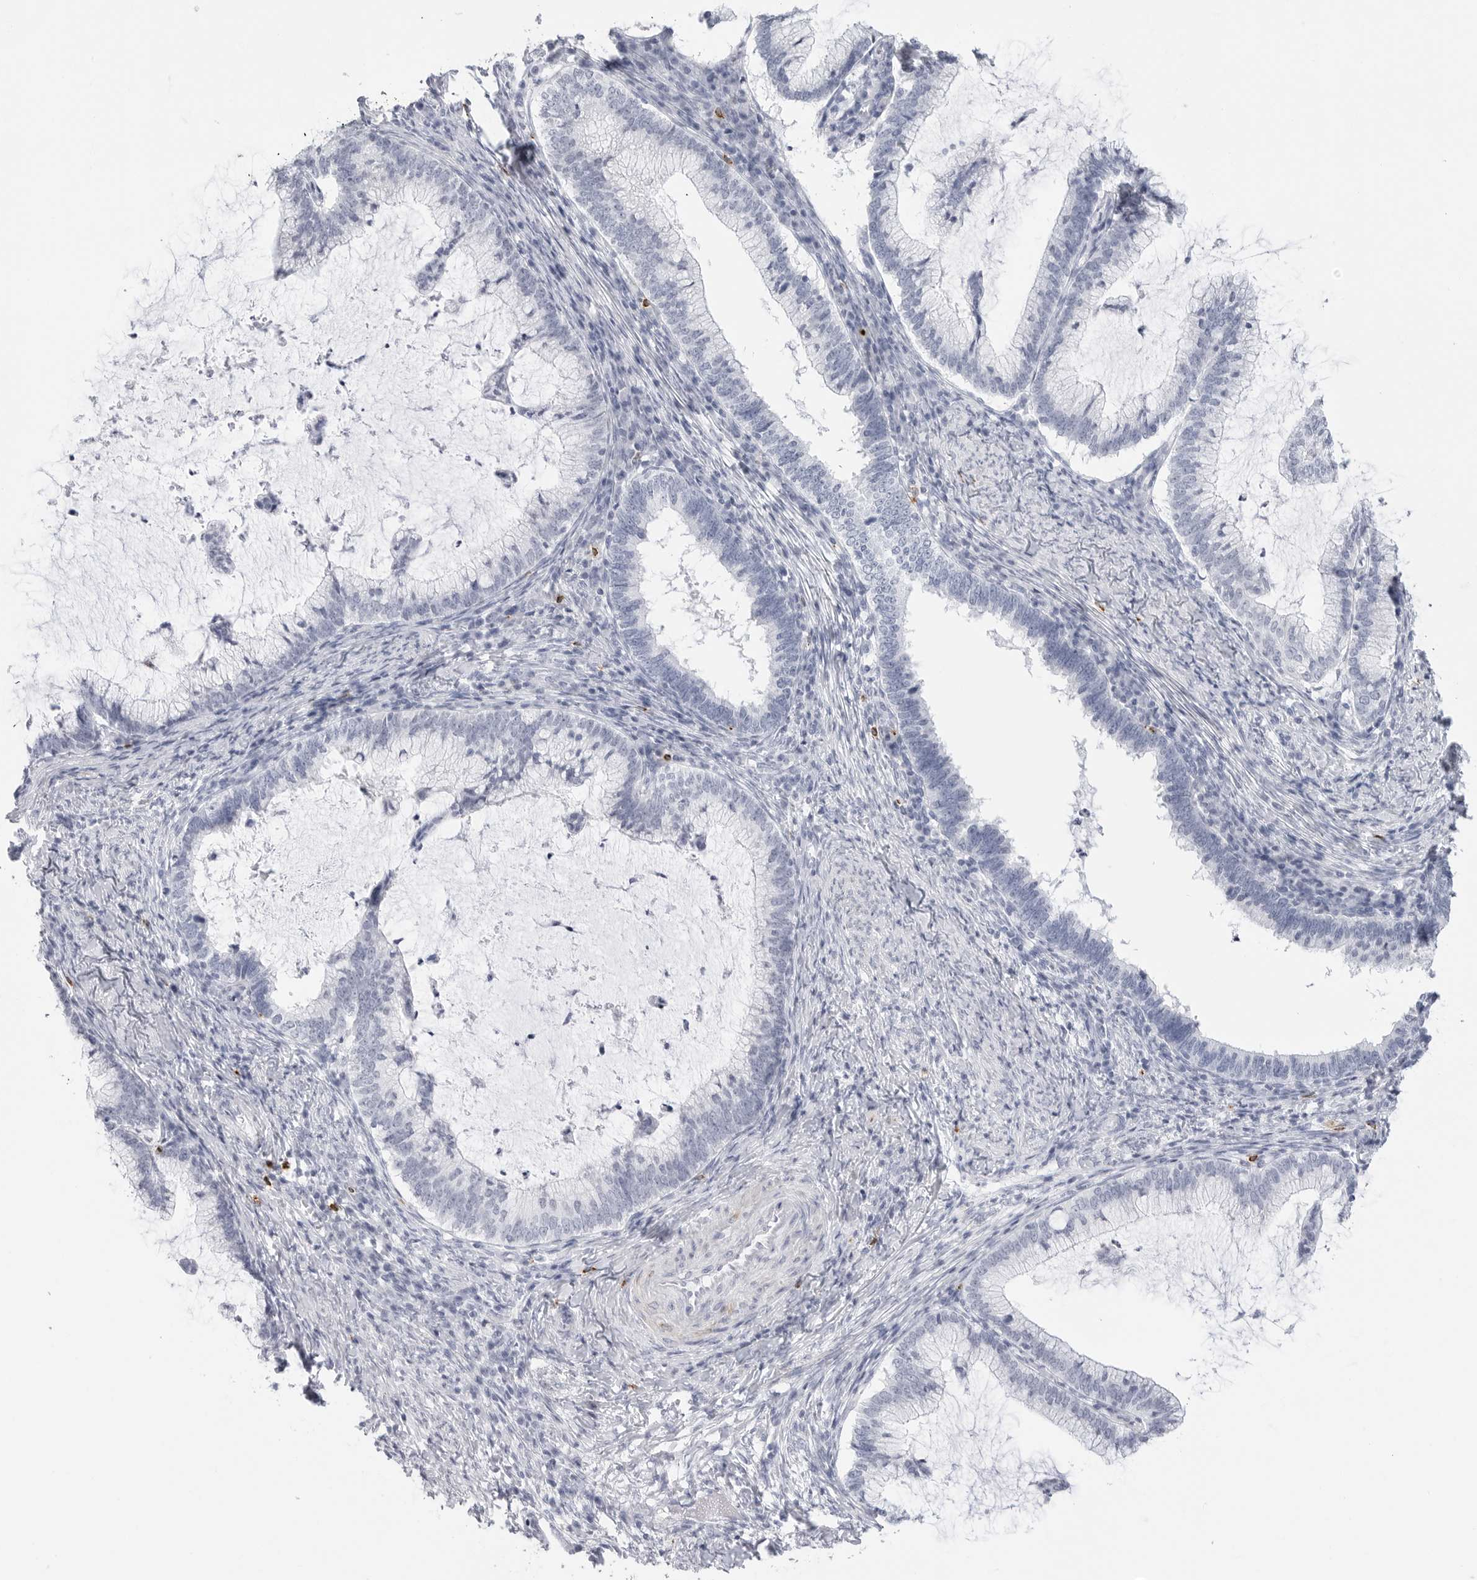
{"staining": {"intensity": "negative", "quantity": "none", "location": "none"}, "tissue": "cervical cancer", "cell_type": "Tumor cells", "image_type": "cancer", "snomed": [{"axis": "morphology", "description": "Adenocarcinoma, NOS"}, {"axis": "topography", "description": "Cervix"}], "caption": "This is an immunohistochemistry image of adenocarcinoma (cervical). There is no positivity in tumor cells.", "gene": "HSPB7", "patient": {"sex": "female", "age": 36}}